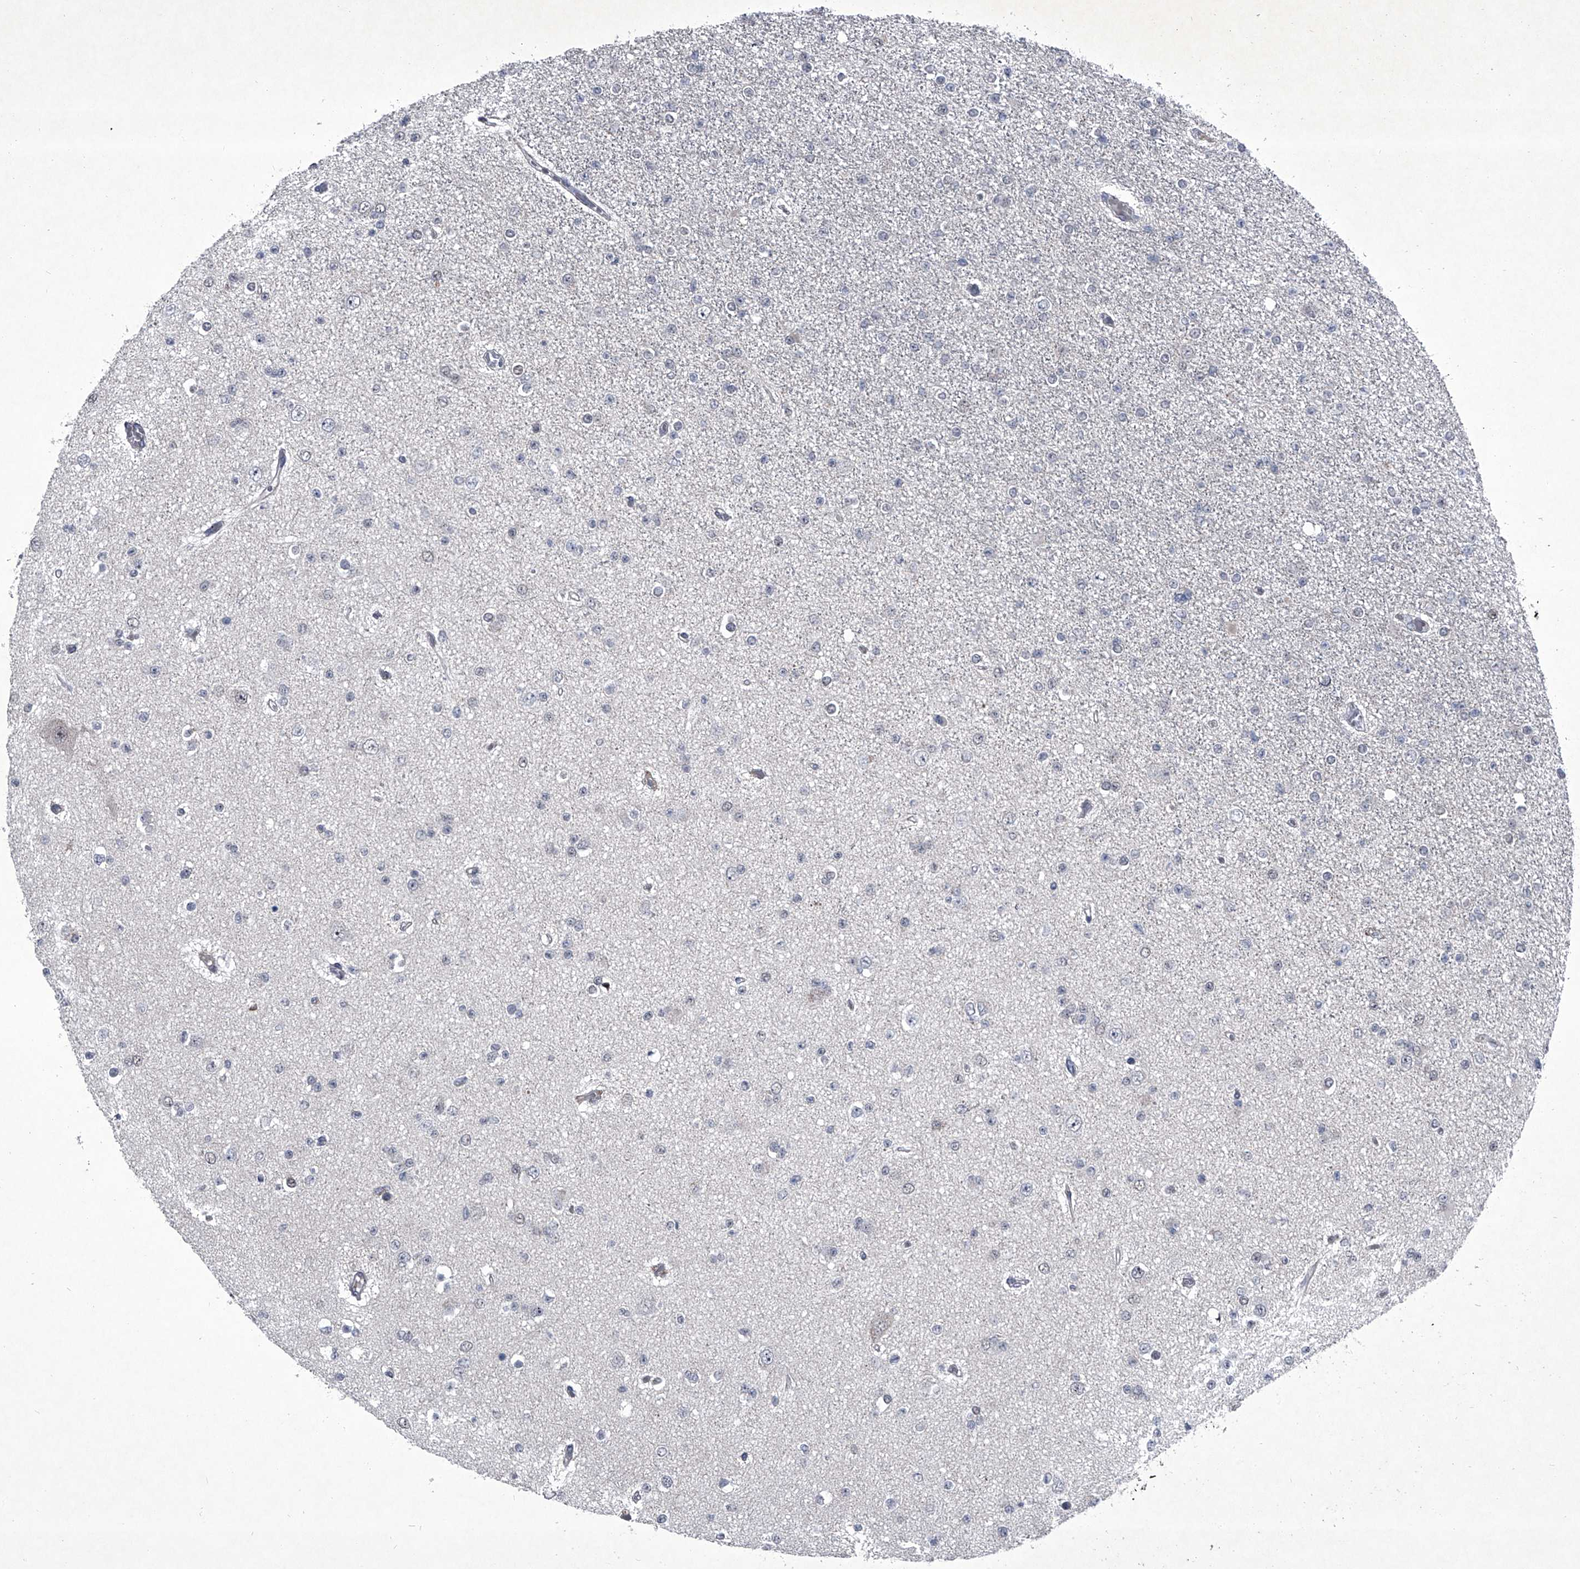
{"staining": {"intensity": "negative", "quantity": "none", "location": "none"}, "tissue": "glioma", "cell_type": "Tumor cells", "image_type": "cancer", "snomed": [{"axis": "morphology", "description": "Glioma, malignant, Low grade"}, {"axis": "topography", "description": "Brain"}], "caption": "This is an immunohistochemistry histopathology image of human glioma. There is no expression in tumor cells.", "gene": "ELK4", "patient": {"sex": "female", "age": 22}}